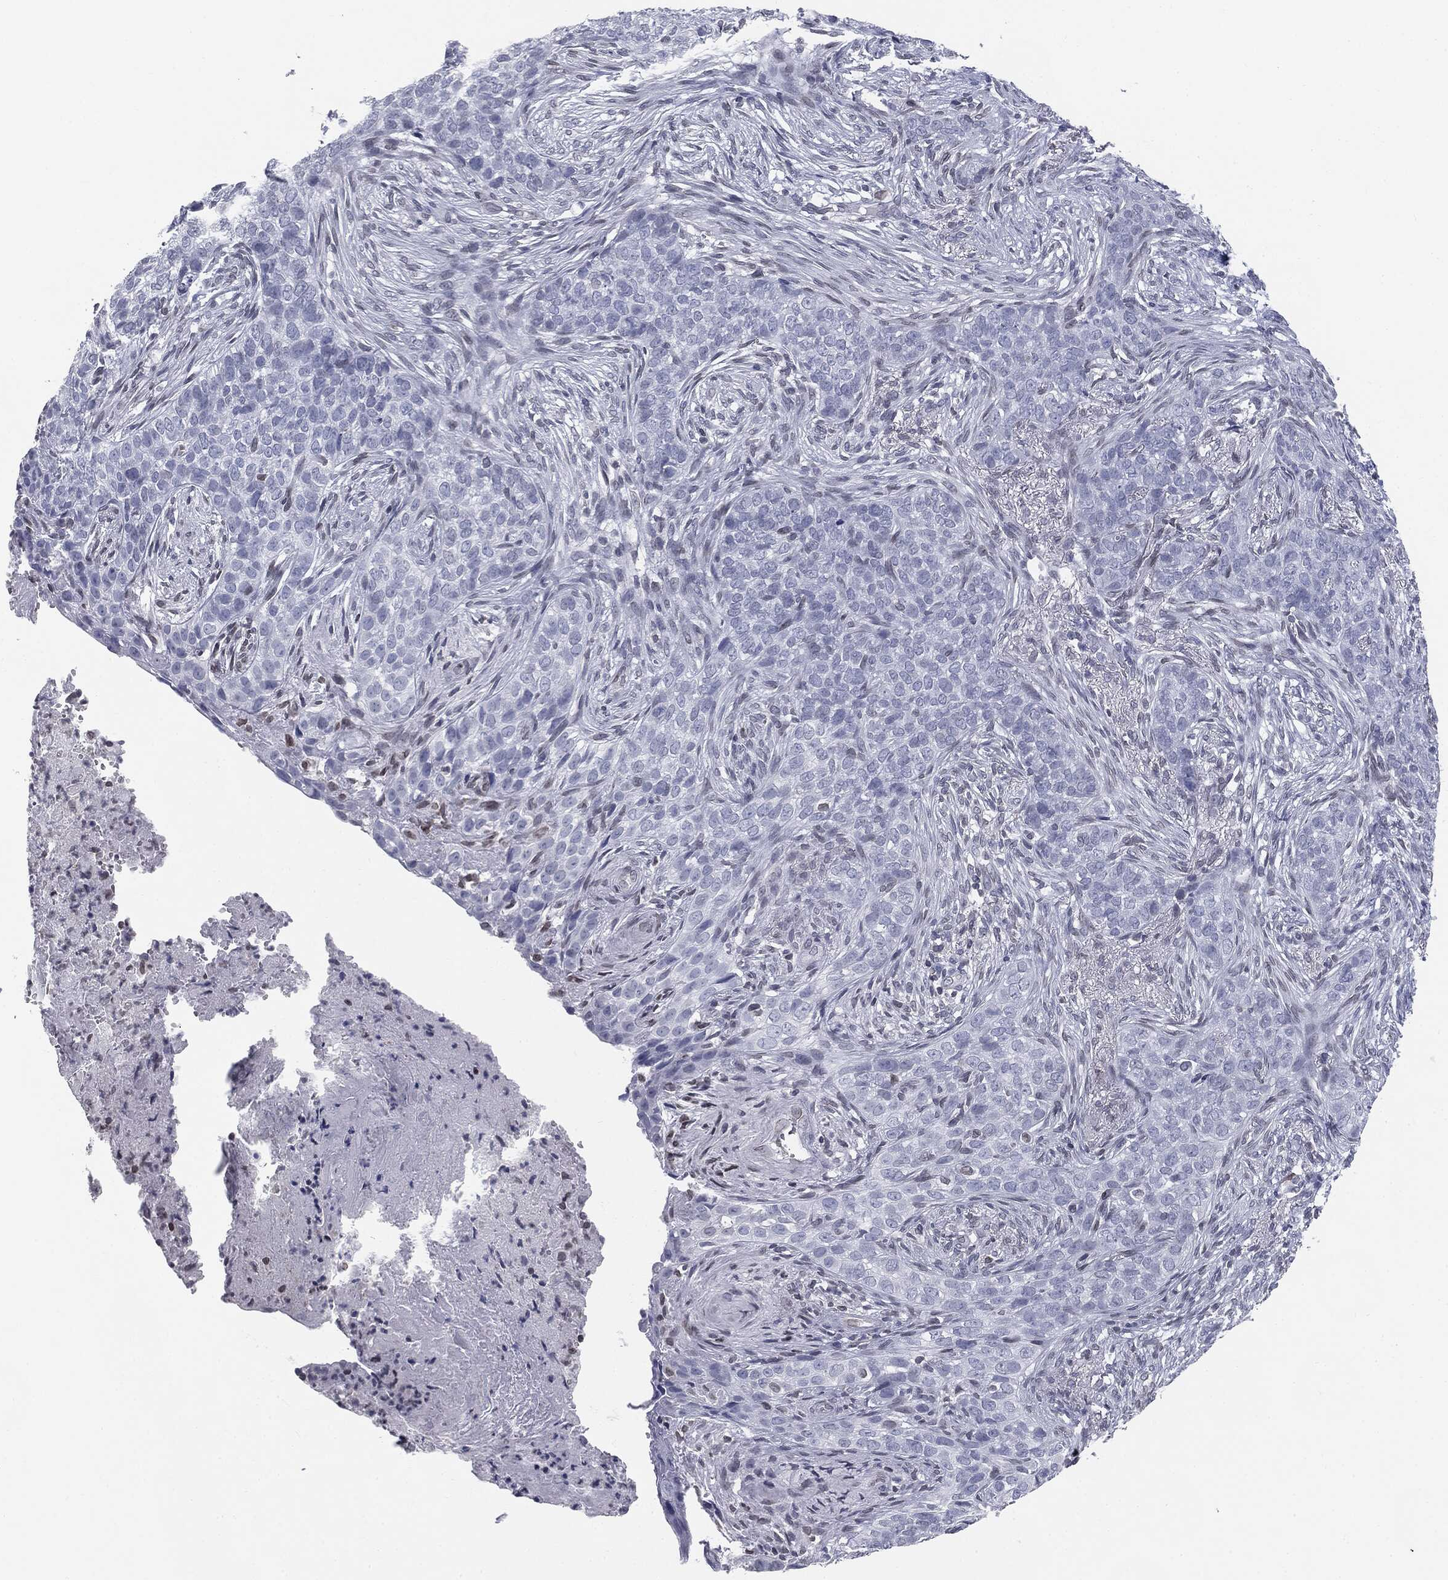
{"staining": {"intensity": "negative", "quantity": "none", "location": "none"}, "tissue": "skin cancer", "cell_type": "Tumor cells", "image_type": "cancer", "snomed": [{"axis": "morphology", "description": "Squamous cell carcinoma, NOS"}, {"axis": "topography", "description": "Skin"}], "caption": "Tumor cells show no significant expression in skin cancer (squamous cell carcinoma).", "gene": "ALDOB", "patient": {"sex": "male", "age": 88}}